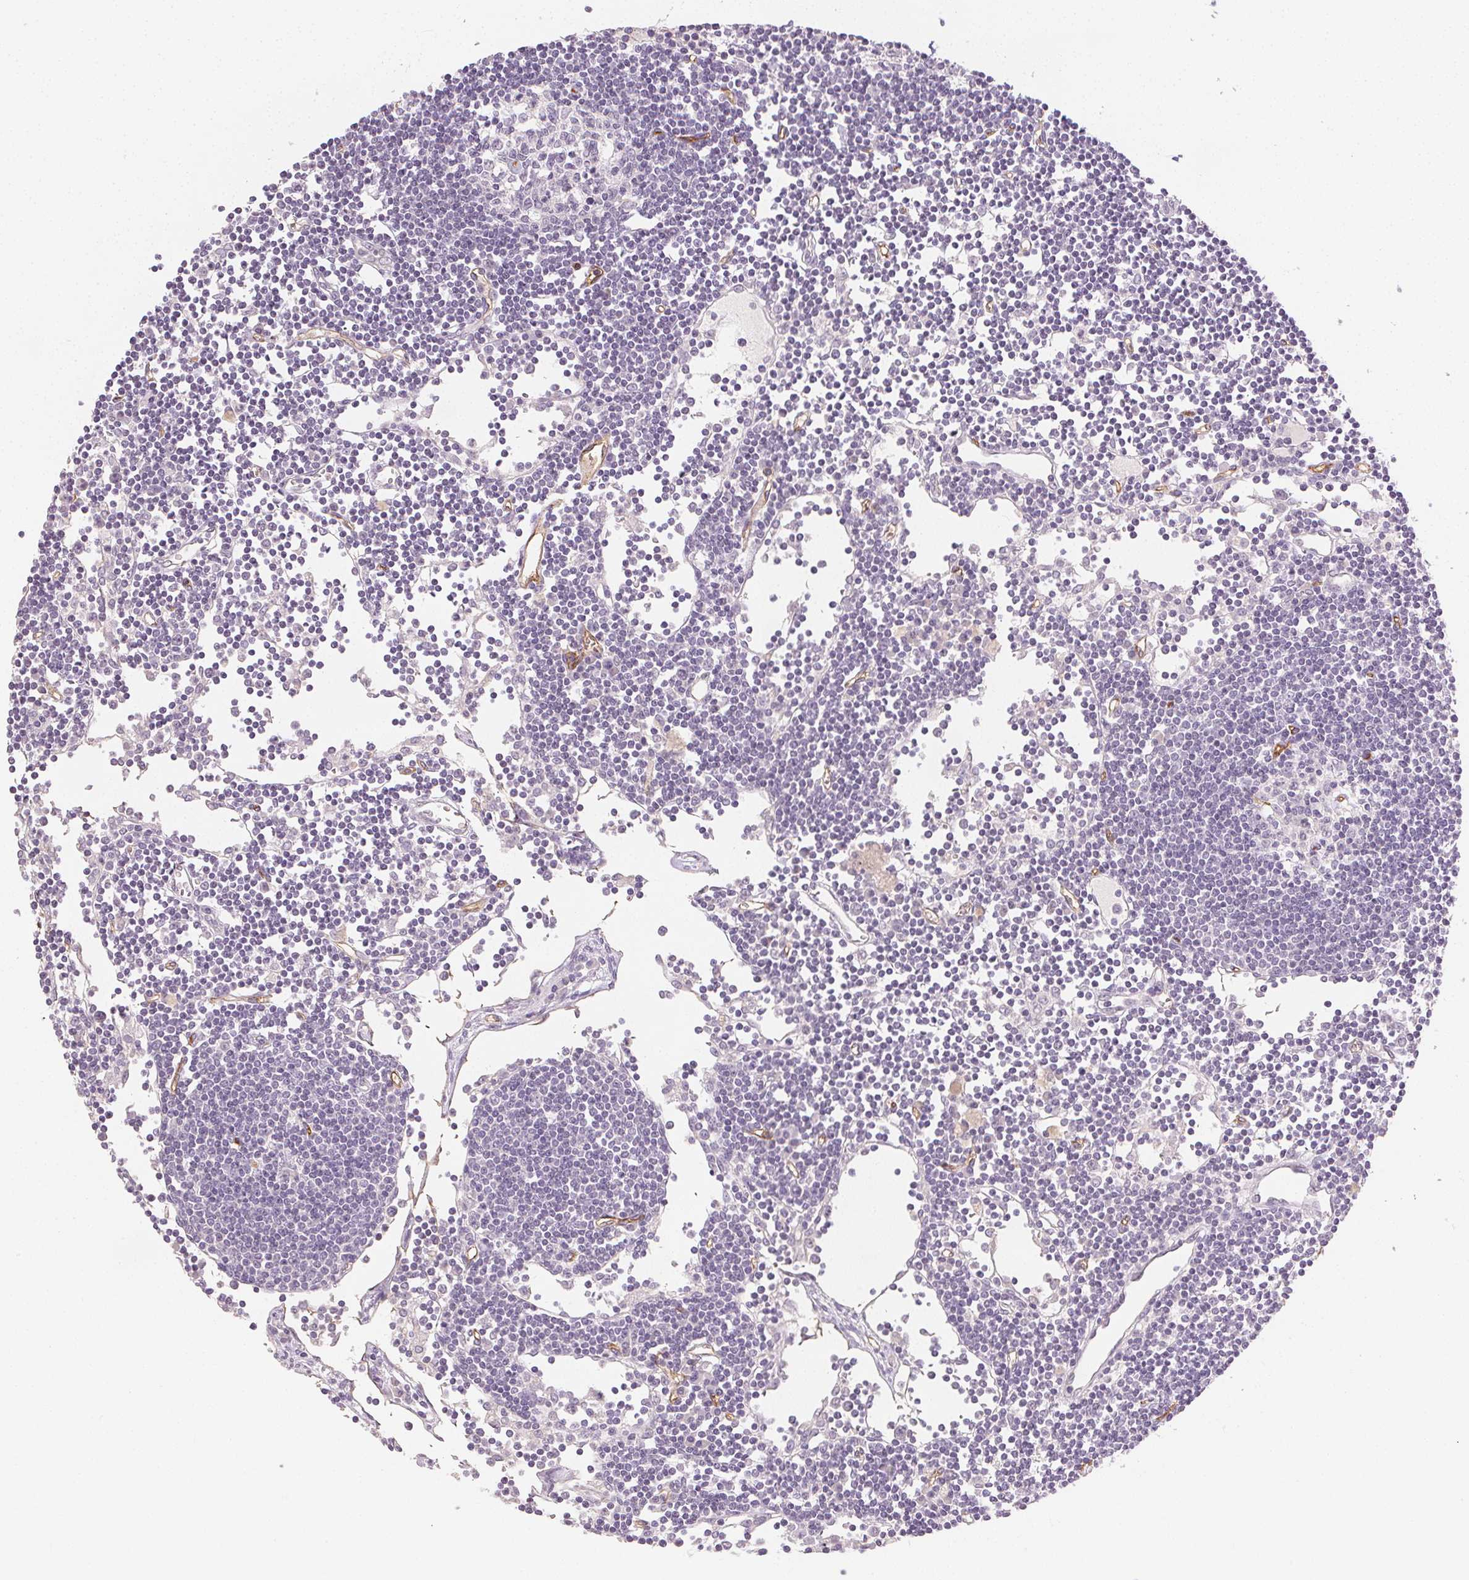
{"staining": {"intensity": "negative", "quantity": "none", "location": "none"}, "tissue": "lymph node", "cell_type": "Germinal center cells", "image_type": "normal", "snomed": [{"axis": "morphology", "description": "Normal tissue, NOS"}, {"axis": "topography", "description": "Lymph node"}], "caption": "Germinal center cells show no significant staining in normal lymph node. (DAB (3,3'-diaminobenzidine) IHC with hematoxylin counter stain).", "gene": "PODXL", "patient": {"sex": "female", "age": 65}}